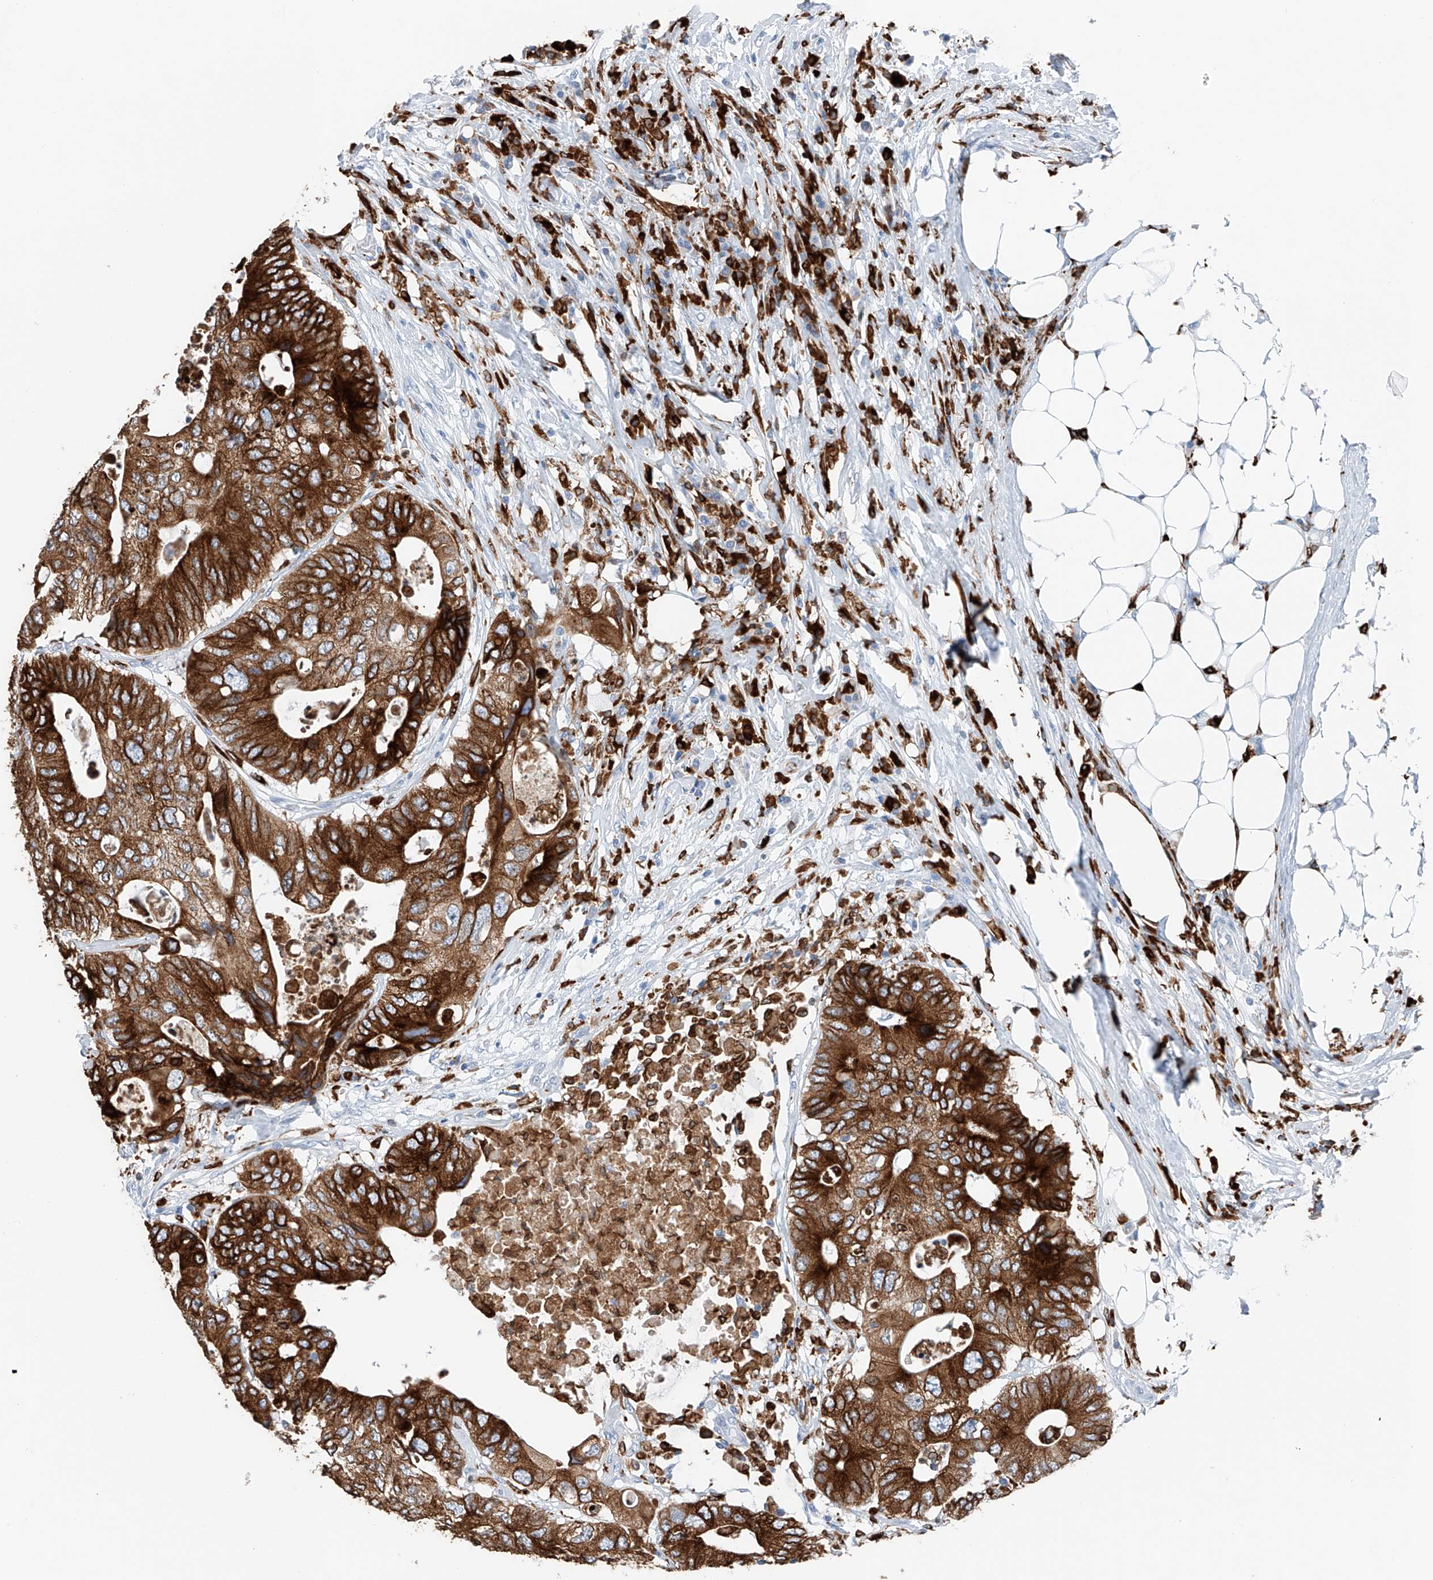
{"staining": {"intensity": "strong", "quantity": ">75%", "location": "cytoplasmic/membranous"}, "tissue": "colorectal cancer", "cell_type": "Tumor cells", "image_type": "cancer", "snomed": [{"axis": "morphology", "description": "Adenocarcinoma, NOS"}, {"axis": "topography", "description": "Colon"}], "caption": "Tumor cells demonstrate high levels of strong cytoplasmic/membranous positivity in about >75% of cells in colorectal cancer. (brown staining indicates protein expression, while blue staining denotes nuclei).", "gene": "TBXAS1", "patient": {"sex": "male", "age": 71}}